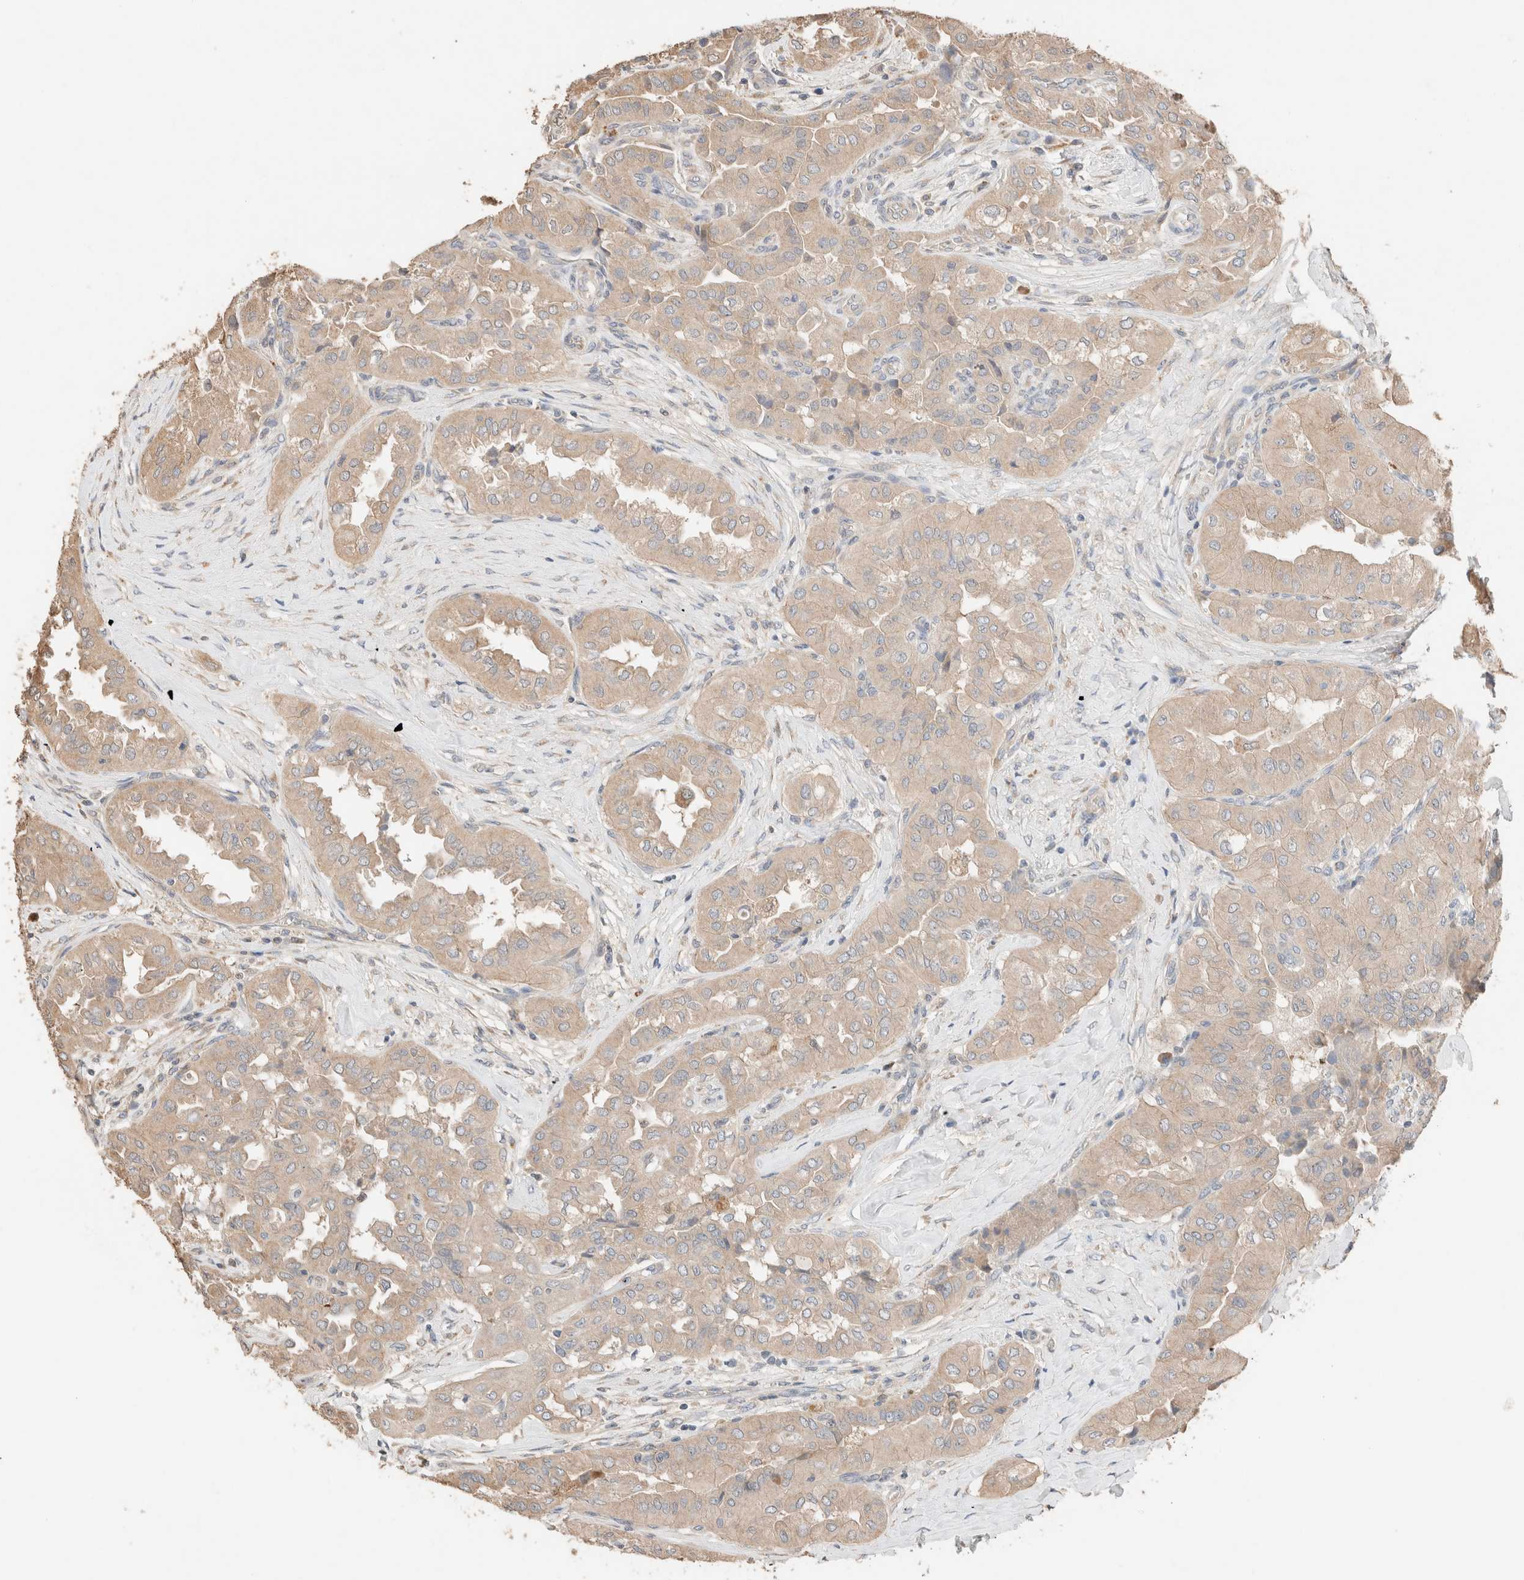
{"staining": {"intensity": "weak", "quantity": ">75%", "location": "cytoplasmic/membranous"}, "tissue": "thyroid cancer", "cell_type": "Tumor cells", "image_type": "cancer", "snomed": [{"axis": "morphology", "description": "Papillary adenocarcinoma, NOS"}, {"axis": "topography", "description": "Thyroid gland"}], "caption": "Thyroid papillary adenocarcinoma was stained to show a protein in brown. There is low levels of weak cytoplasmic/membranous positivity in about >75% of tumor cells. The staining was performed using DAB (3,3'-diaminobenzidine) to visualize the protein expression in brown, while the nuclei were stained in blue with hematoxylin (Magnification: 20x).", "gene": "TUBD1", "patient": {"sex": "female", "age": 59}}